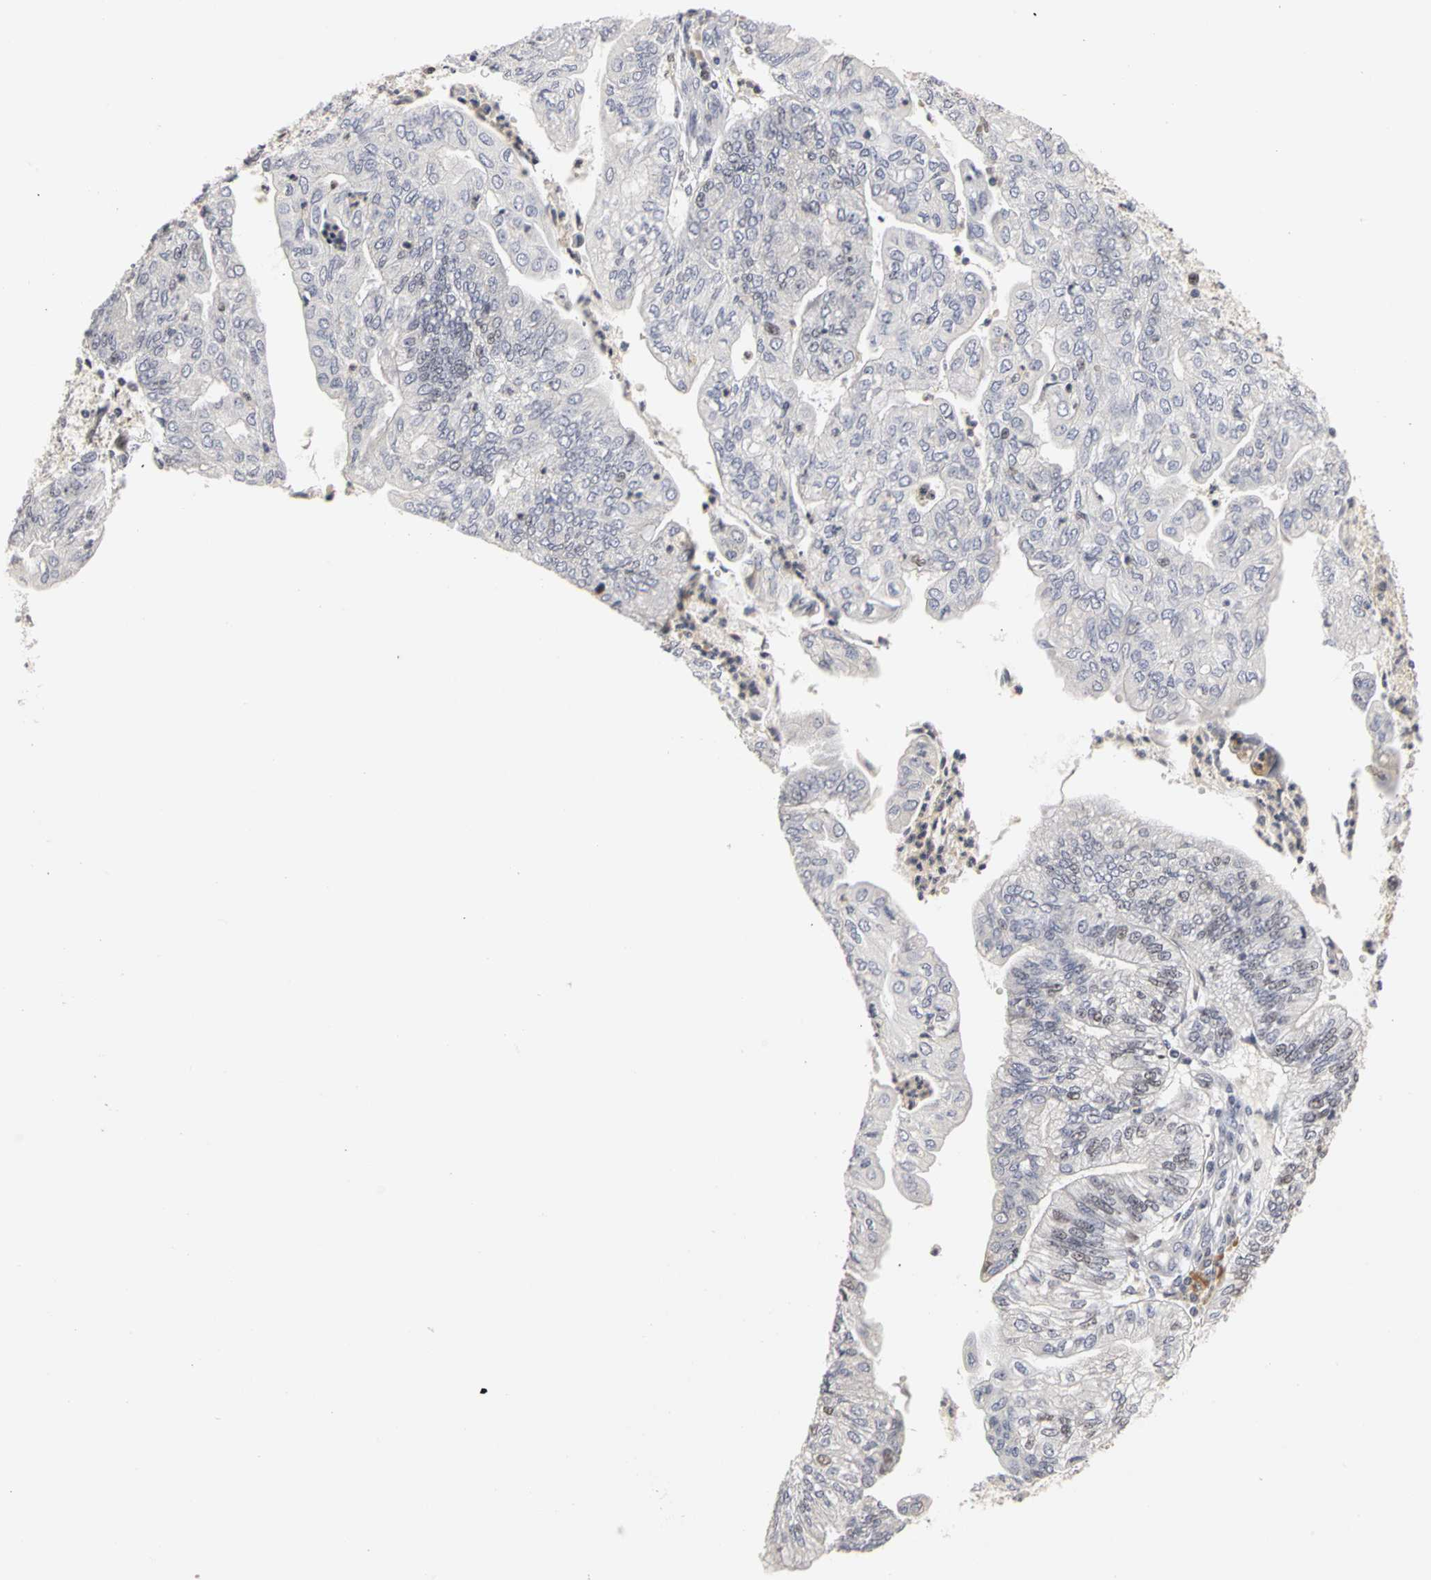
{"staining": {"intensity": "negative", "quantity": "none", "location": "none"}, "tissue": "endometrial cancer", "cell_type": "Tumor cells", "image_type": "cancer", "snomed": [{"axis": "morphology", "description": "Adenocarcinoma, NOS"}, {"axis": "topography", "description": "Endometrium"}], "caption": "Tumor cells are negative for protein expression in human adenocarcinoma (endometrial).", "gene": "MCM6", "patient": {"sex": "female", "age": 59}}